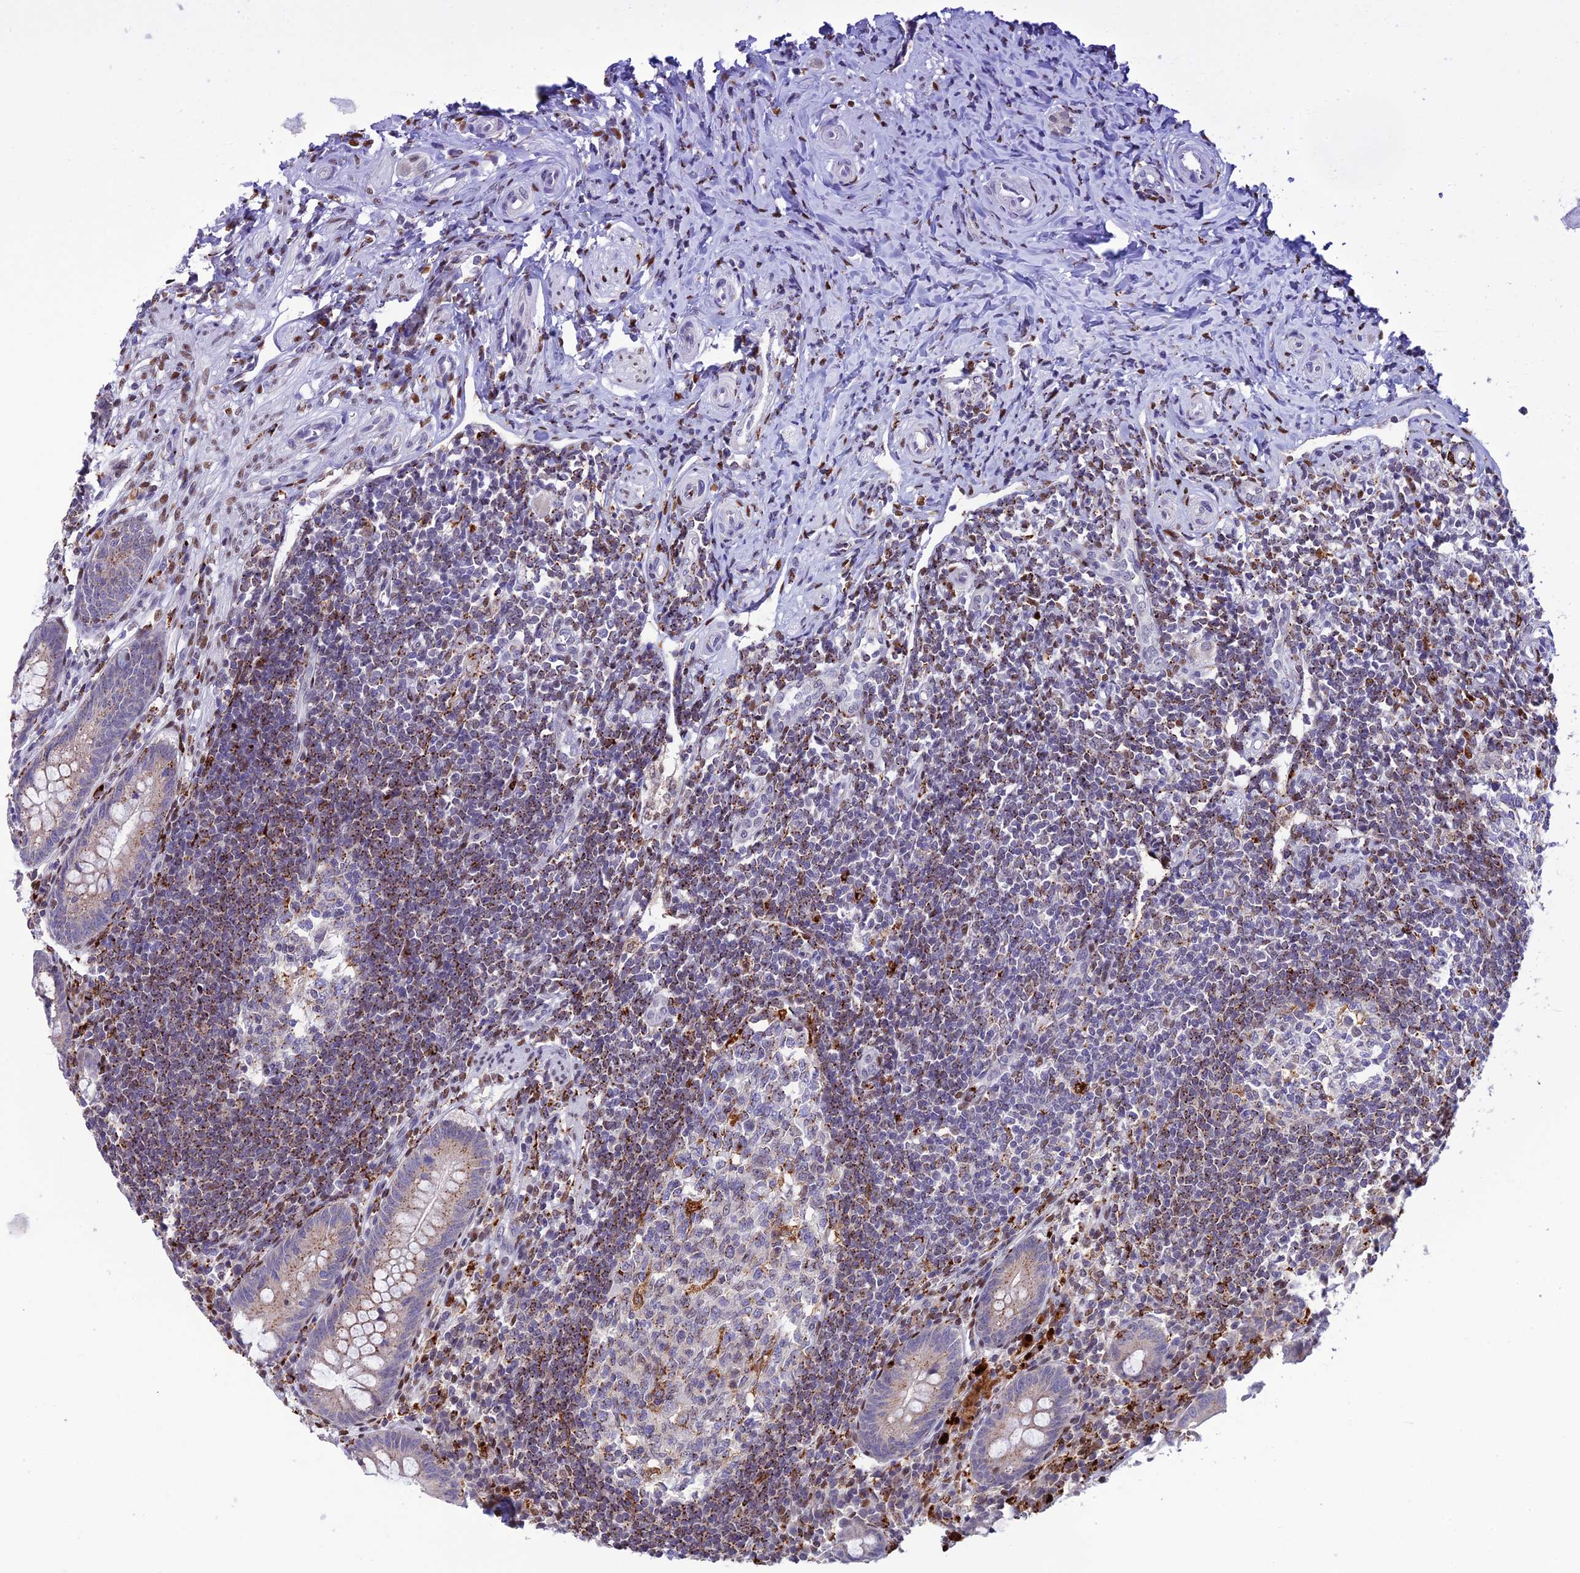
{"staining": {"intensity": "moderate", "quantity": "<25%", "location": "cytoplasmic/membranous"}, "tissue": "appendix", "cell_type": "Glandular cells", "image_type": "normal", "snomed": [{"axis": "morphology", "description": "Normal tissue, NOS"}, {"axis": "topography", "description": "Appendix"}], "caption": "Immunohistochemical staining of benign human appendix displays <25% levels of moderate cytoplasmic/membranous protein expression in approximately <25% of glandular cells. (DAB = brown stain, brightfield microscopy at high magnification).", "gene": "HIC1", "patient": {"sex": "female", "age": 33}}